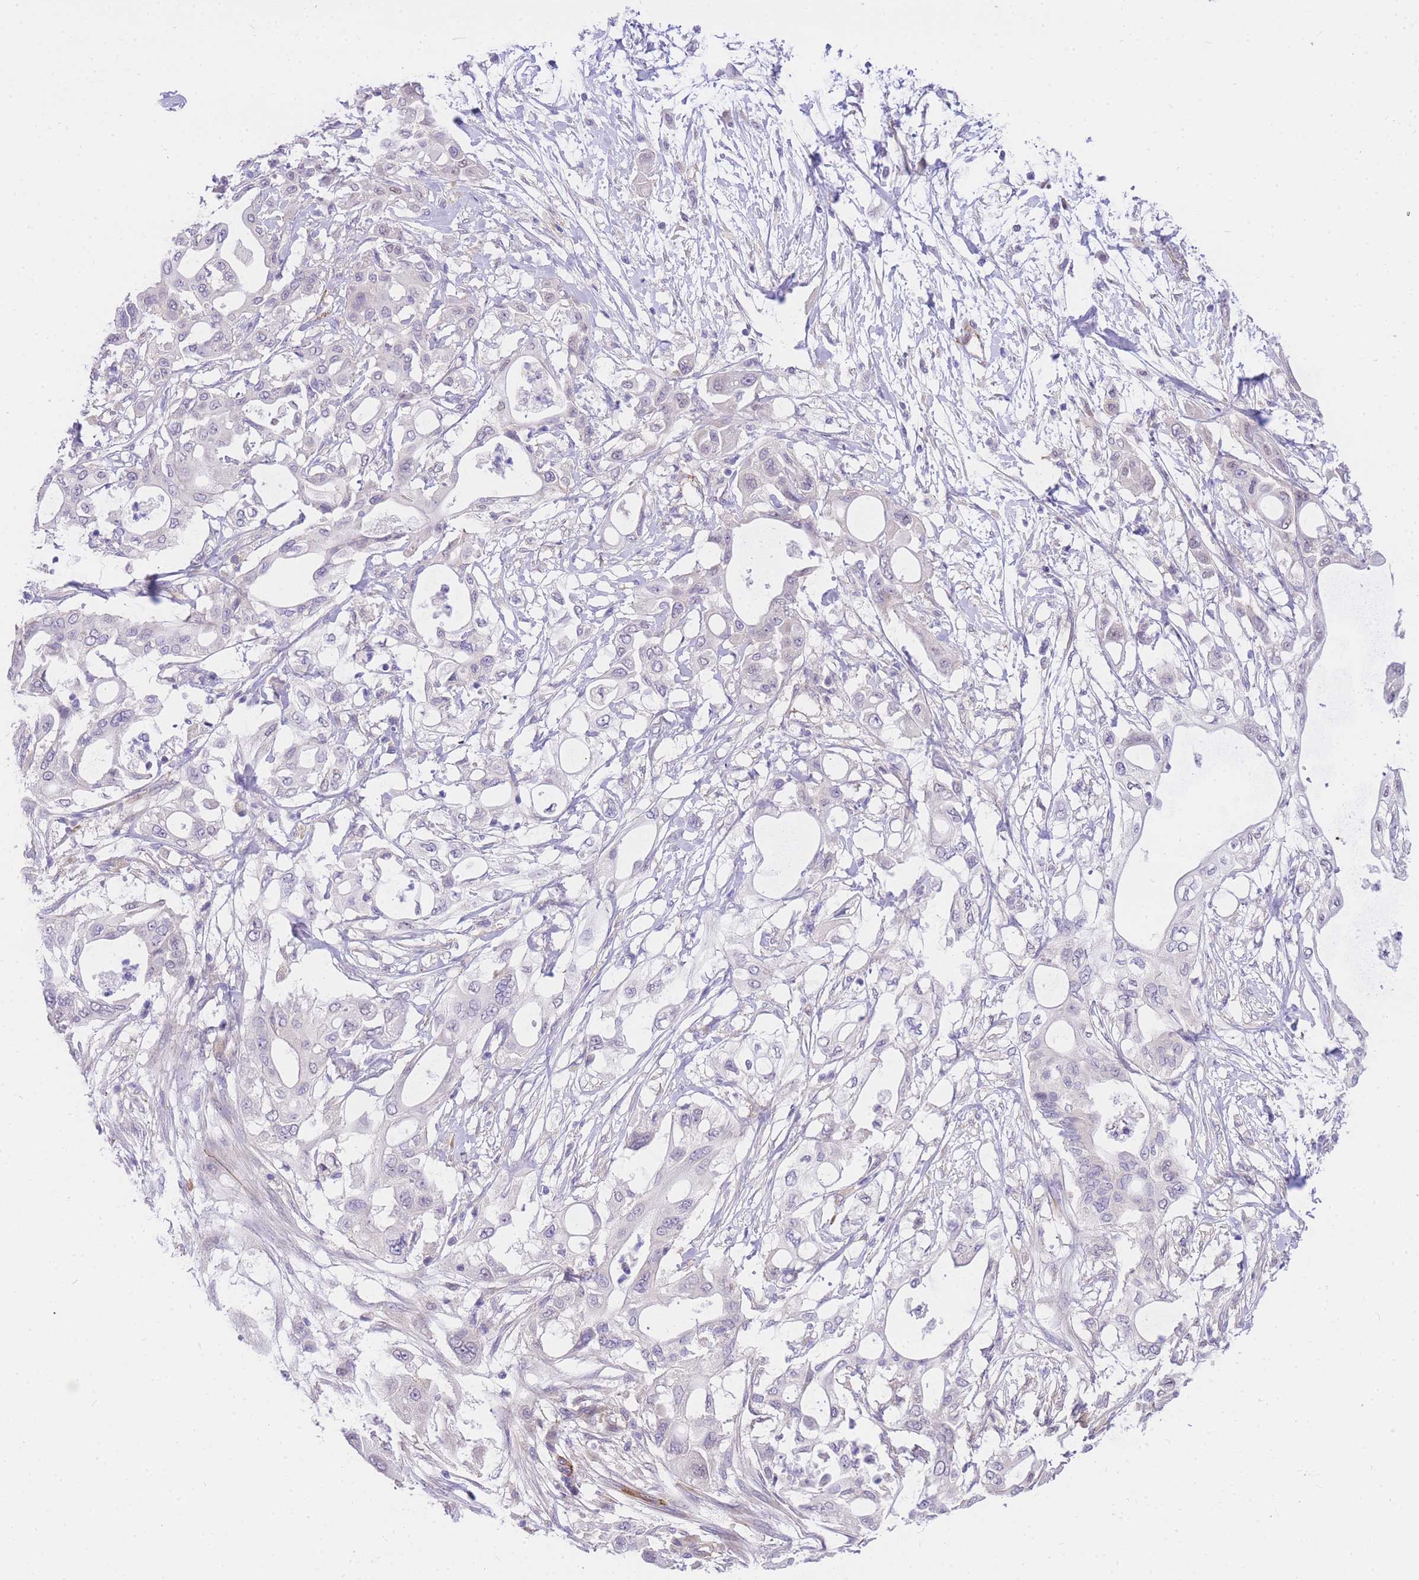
{"staining": {"intensity": "negative", "quantity": "none", "location": "none"}, "tissue": "pancreatic cancer", "cell_type": "Tumor cells", "image_type": "cancer", "snomed": [{"axis": "morphology", "description": "Adenocarcinoma, NOS"}, {"axis": "topography", "description": "Pancreas"}], "caption": "Pancreatic adenocarcinoma was stained to show a protein in brown. There is no significant expression in tumor cells.", "gene": "S100PBP", "patient": {"sex": "male", "age": 68}}